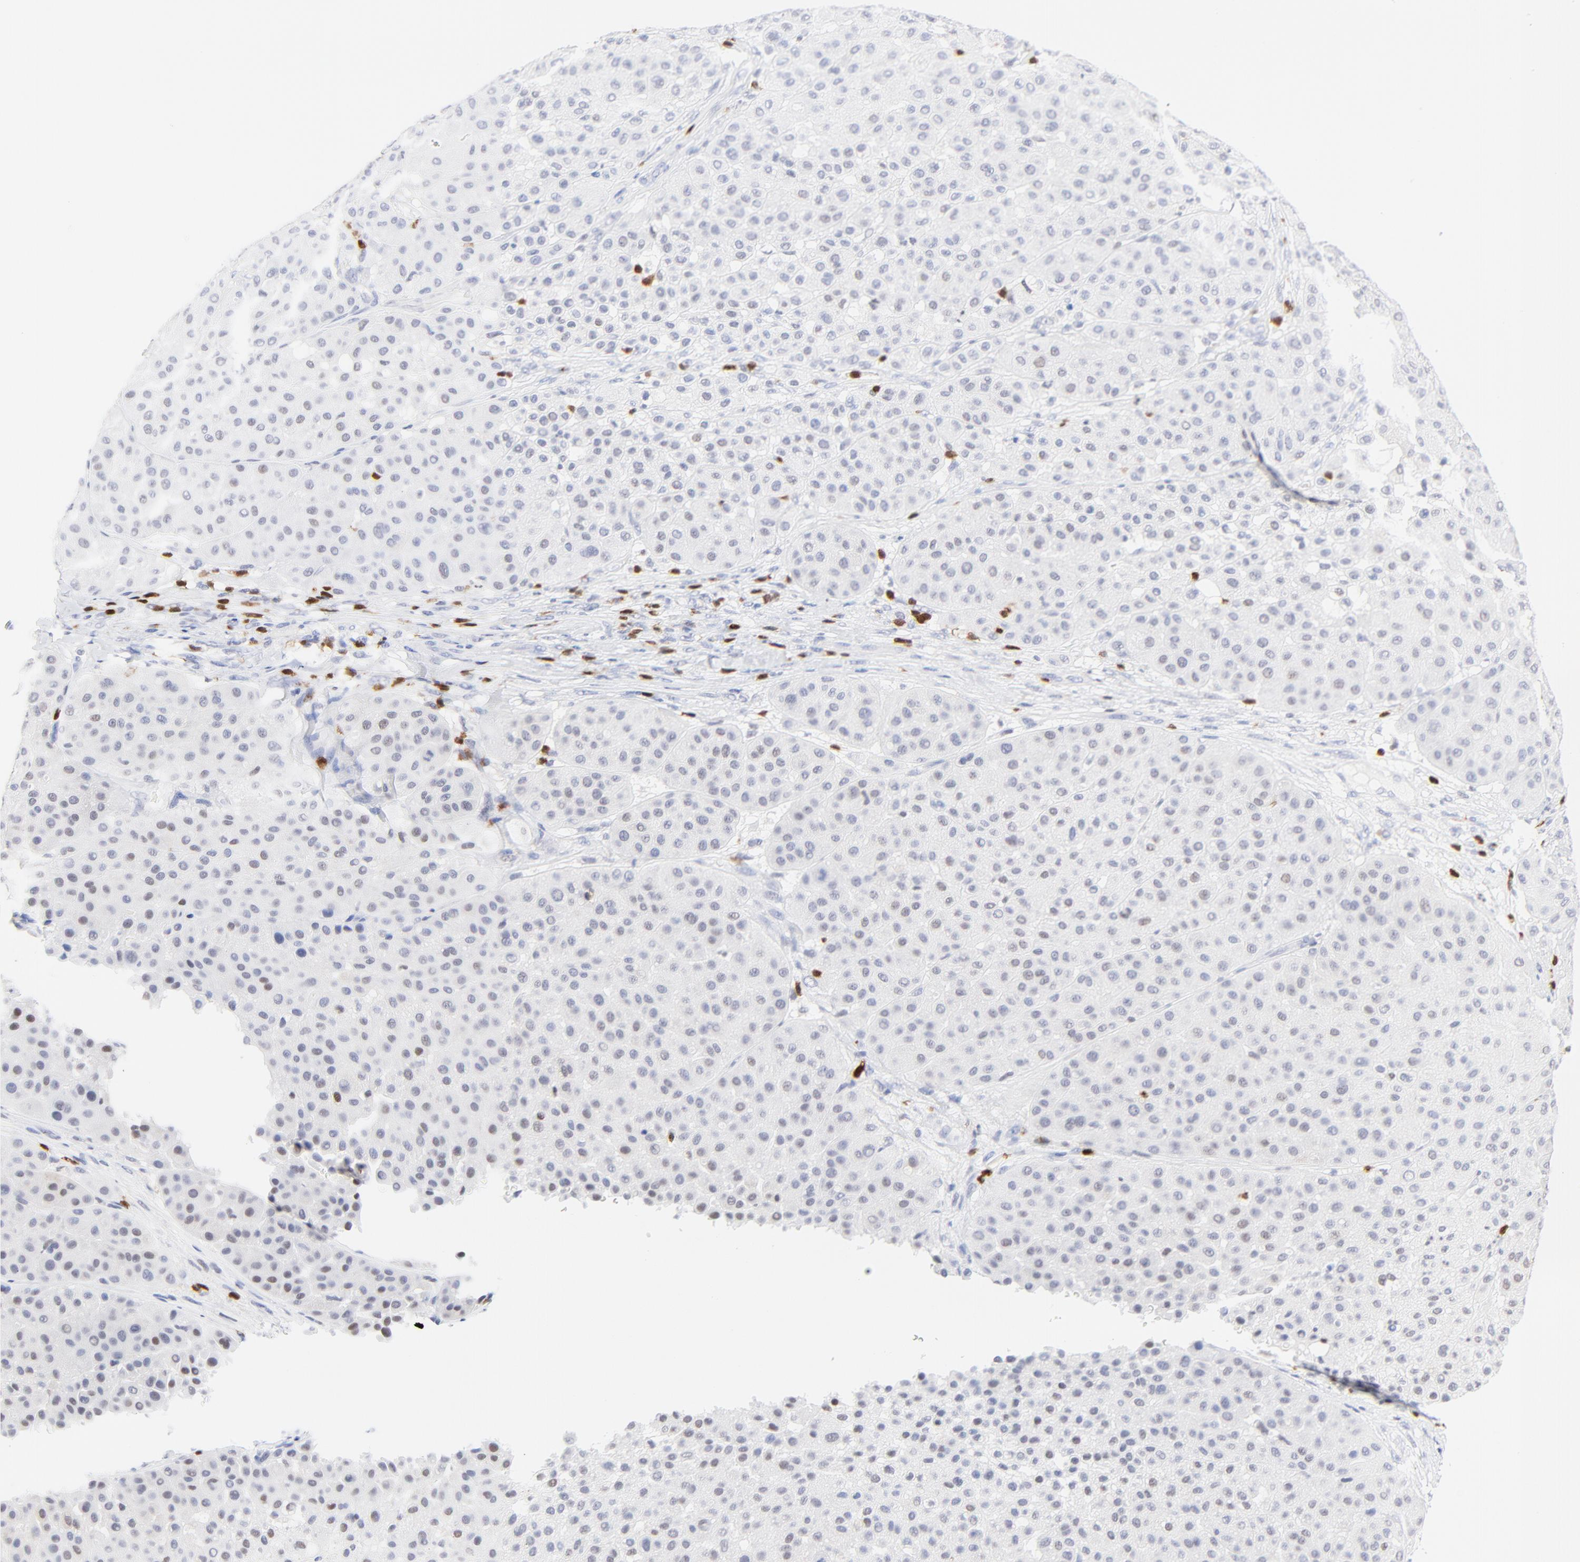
{"staining": {"intensity": "negative", "quantity": "none", "location": "none"}, "tissue": "melanoma", "cell_type": "Tumor cells", "image_type": "cancer", "snomed": [{"axis": "morphology", "description": "Normal tissue, NOS"}, {"axis": "morphology", "description": "Malignant melanoma, Metastatic site"}, {"axis": "topography", "description": "Skin"}], "caption": "DAB immunohistochemical staining of human malignant melanoma (metastatic site) exhibits no significant expression in tumor cells. (Brightfield microscopy of DAB immunohistochemistry at high magnification).", "gene": "ZAP70", "patient": {"sex": "male", "age": 41}}